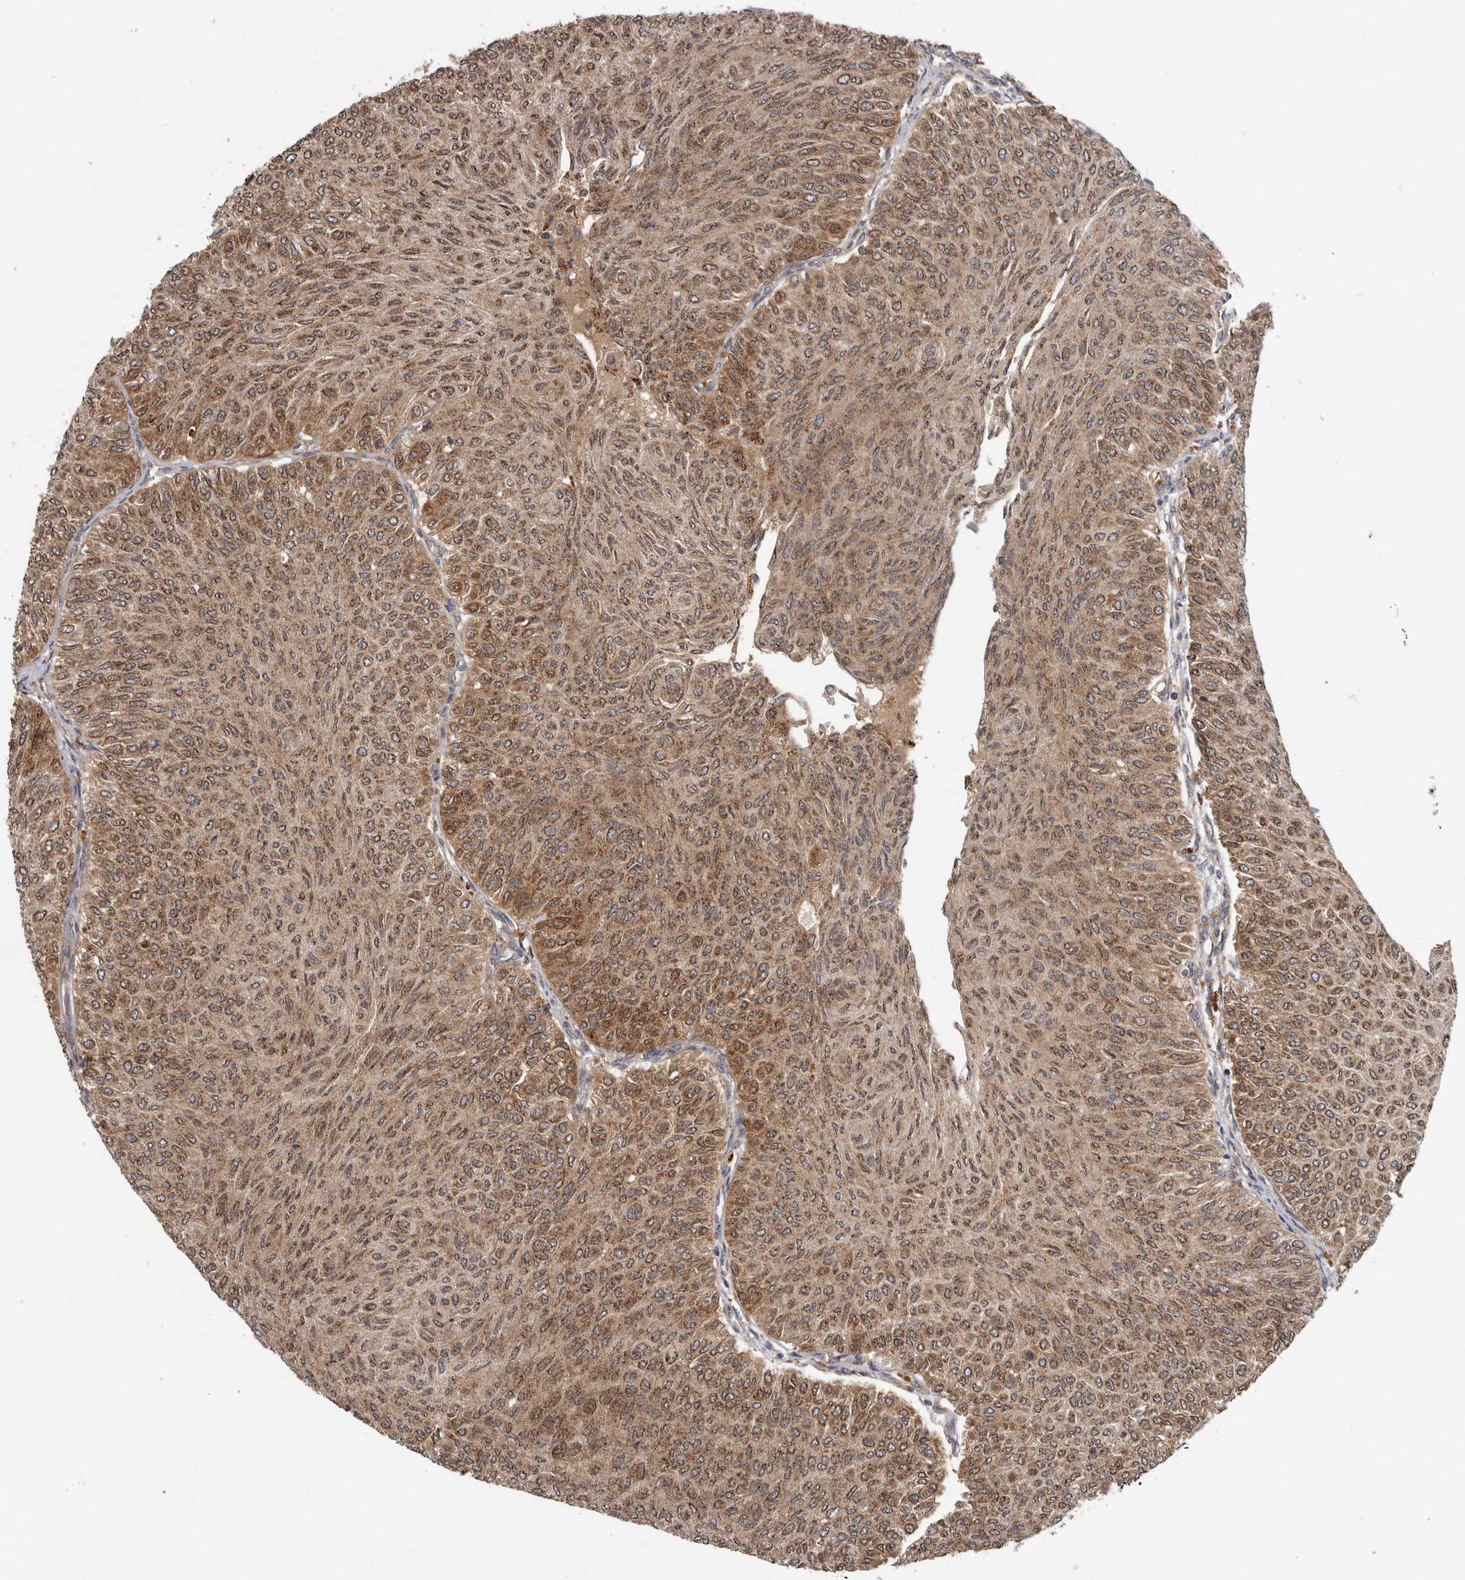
{"staining": {"intensity": "moderate", "quantity": ">75%", "location": "cytoplasmic/membranous,nuclear"}, "tissue": "urothelial cancer", "cell_type": "Tumor cells", "image_type": "cancer", "snomed": [{"axis": "morphology", "description": "Urothelial carcinoma, Low grade"}, {"axis": "topography", "description": "Urinary bladder"}], "caption": "High-power microscopy captured an IHC histopathology image of urothelial carcinoma (low-grade), revealing moderate cytoplasmic/membranous and nuclear staining in approximately >75% of tumor cells.", "gene": "FGFR4", "patient": {"sex": "male", "age": 78}}